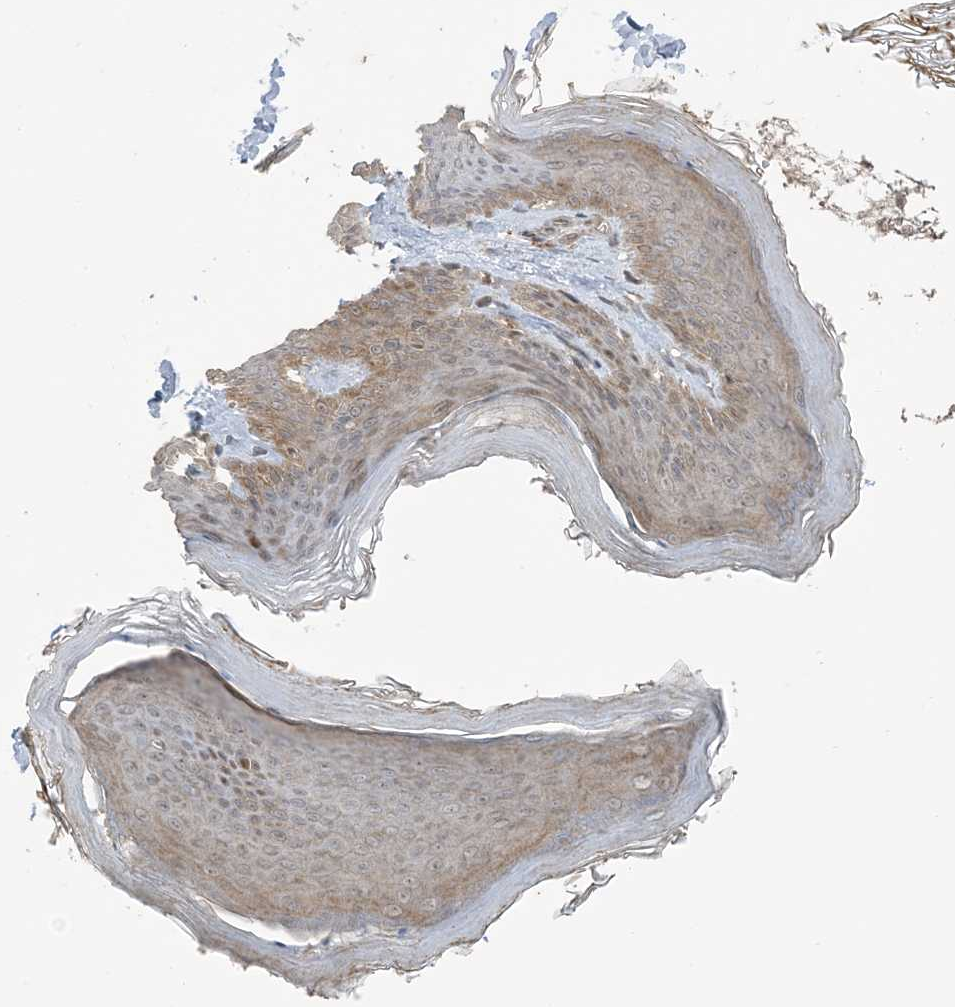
{"staining": {"intensity": "weak", "quantity": ">75%", "location": "cytoplasmic/membranous"}, "tissue": "skin", "cell_type": "Fibroblasts", "image_type": "normal", "snomed": [{"axis": "morphology", "description": "Normal tissue, NOS"}, {"axis": "topography", "description": "Skin"}], "caption": "Protein expression analysis of unremarkable skin displays weak cytoplasmic/membranous staining in approximately >75% of fibroblasts.", "gene": "PHLDB2", "patient": {"sex": "female", "age": 27}}